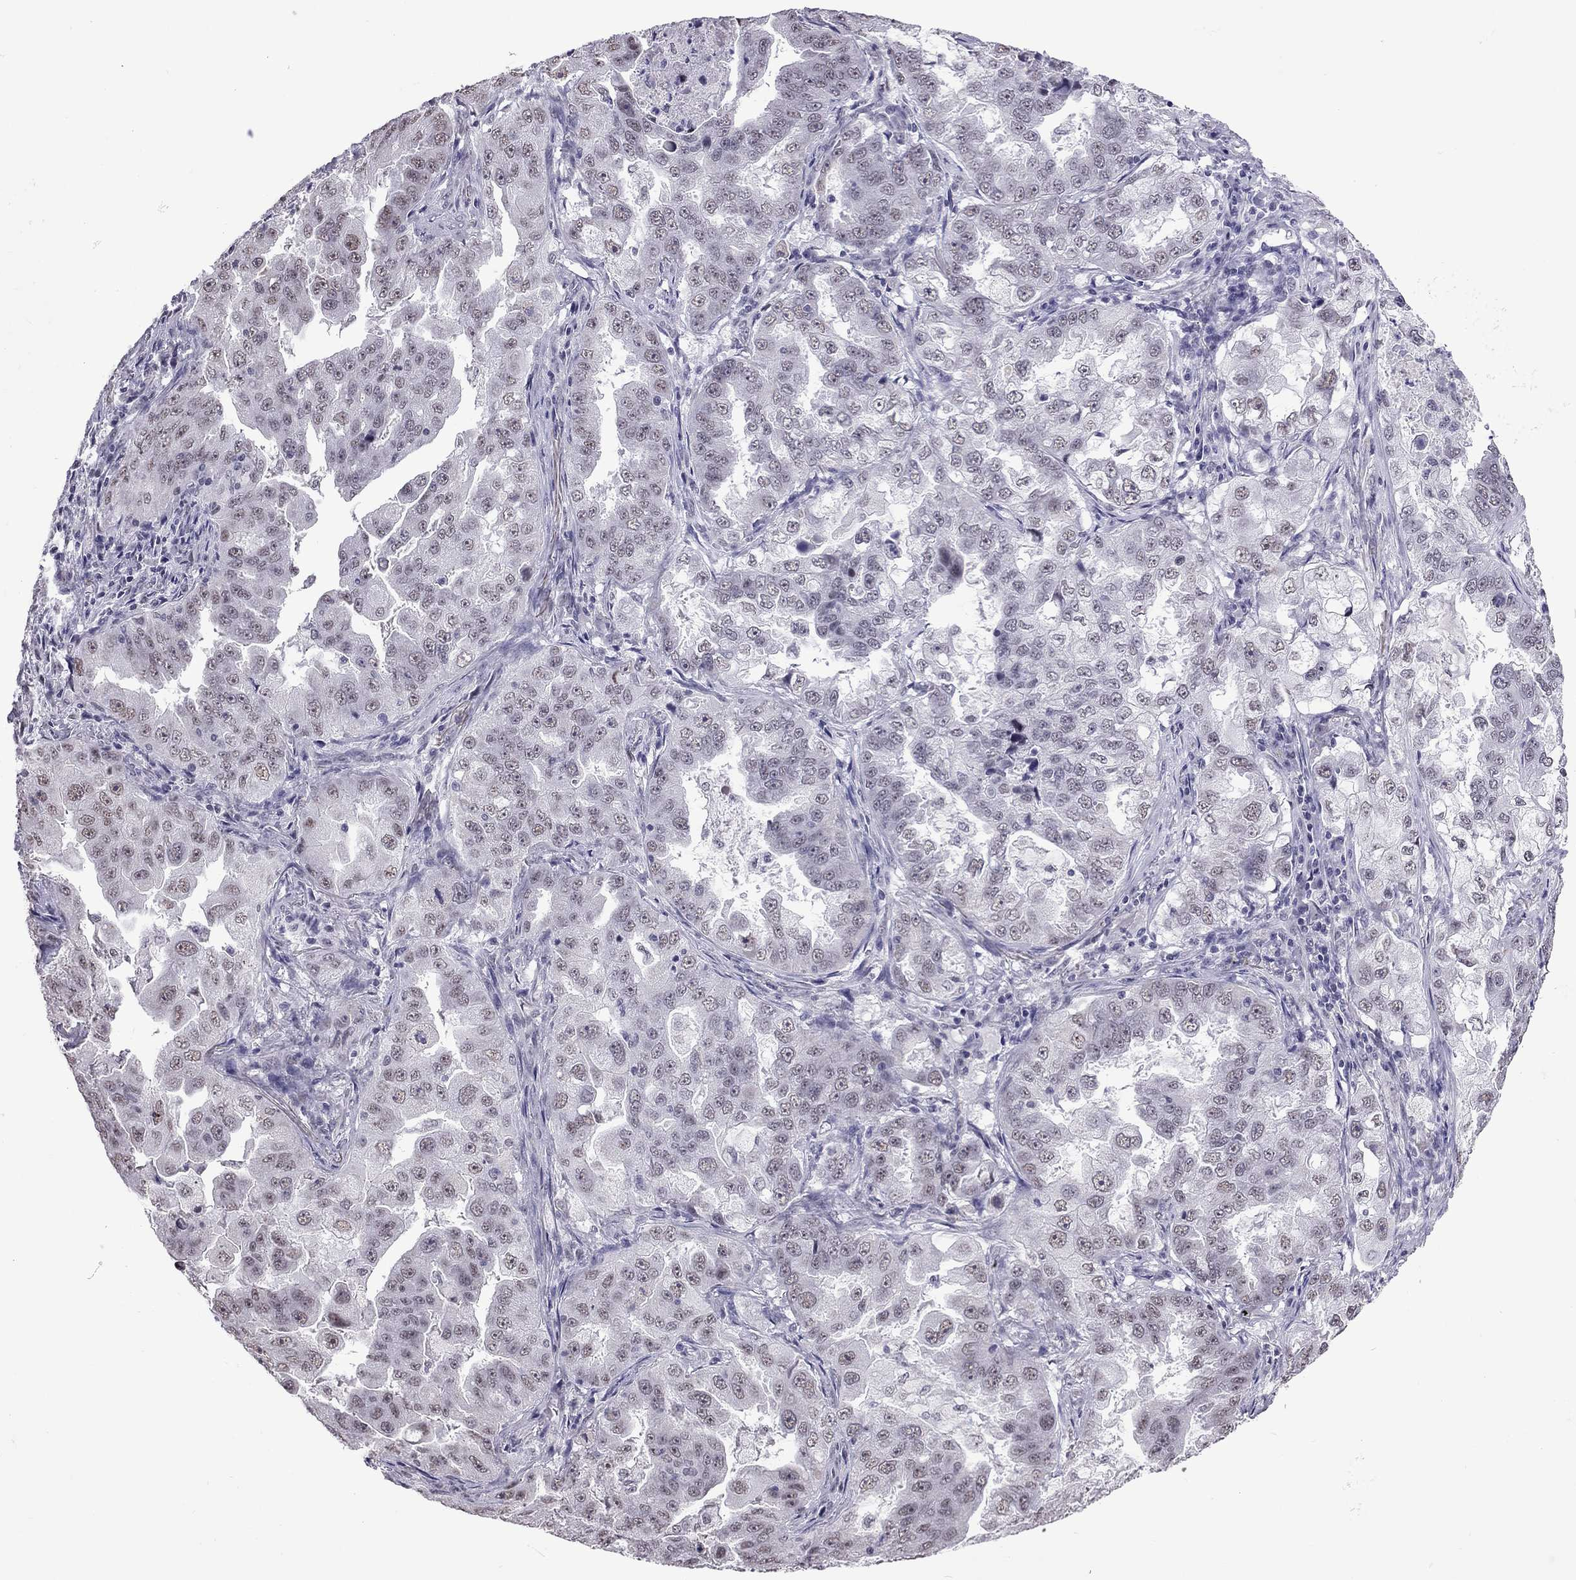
{"staining": {"intensity": "weak", "quantity": "<25%", "location": "nuclear"}, "tissue": "lung cancer", "cell_type": "Tumor cells", "image_type": "cancer", "snomed": [{"axis": "morphology", "description": "Adenocarcinoma, NOS"}, {"axis": "topography", "description": "Lung"}], "caption": "This is a micrograph of immunohistochemistry (IHC) staining of lung adenocarcinoma, which shows no expression in tumor cells. Brightfield microscopy of immunohistochemistry stained with DAB (brown) and hematoxylin (blue), captured at high magnification.", "gene": "PPP1R3A", "patient": {"sex": "female", "age": 61}}